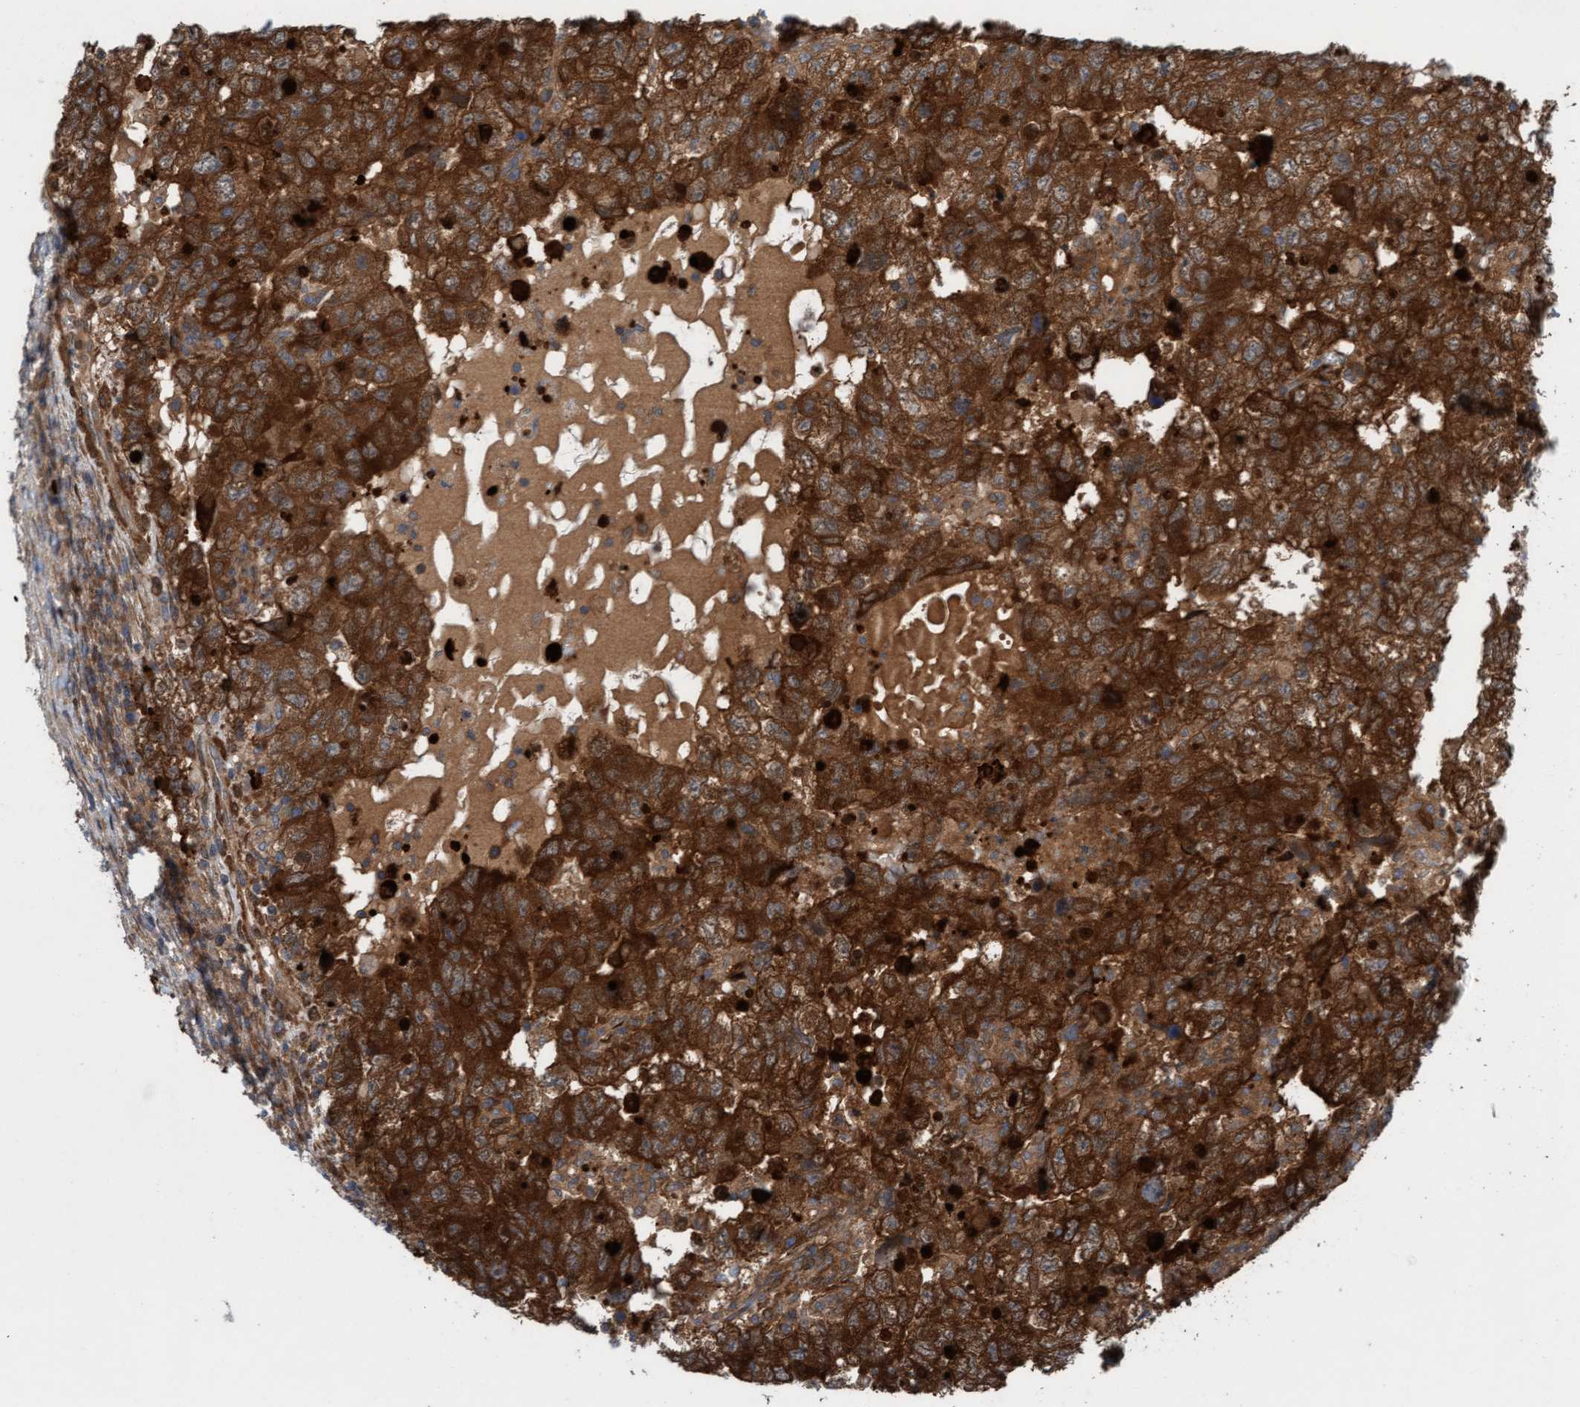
{"staining": {"intensity": "strong", "quantity": ">75%", "location": "cytoplasmic/membranous"}, "tissue": "testis cancer", "cell_type": "Tumor cells", "image_type": "cancer", "snomed": [{"axis": "morphology", "description": "Carcinoma, Embryonal, NOS"}, {"axis": "topography", "description": "Testis"}], "caption": "Testis cancer (embryonal carcinoma) tissue shows strong cytoplasmic/membranous staining in about >75% of tumor cells", "gene": "KLHL25", "patient": {"sex": "male", "age": 36}}